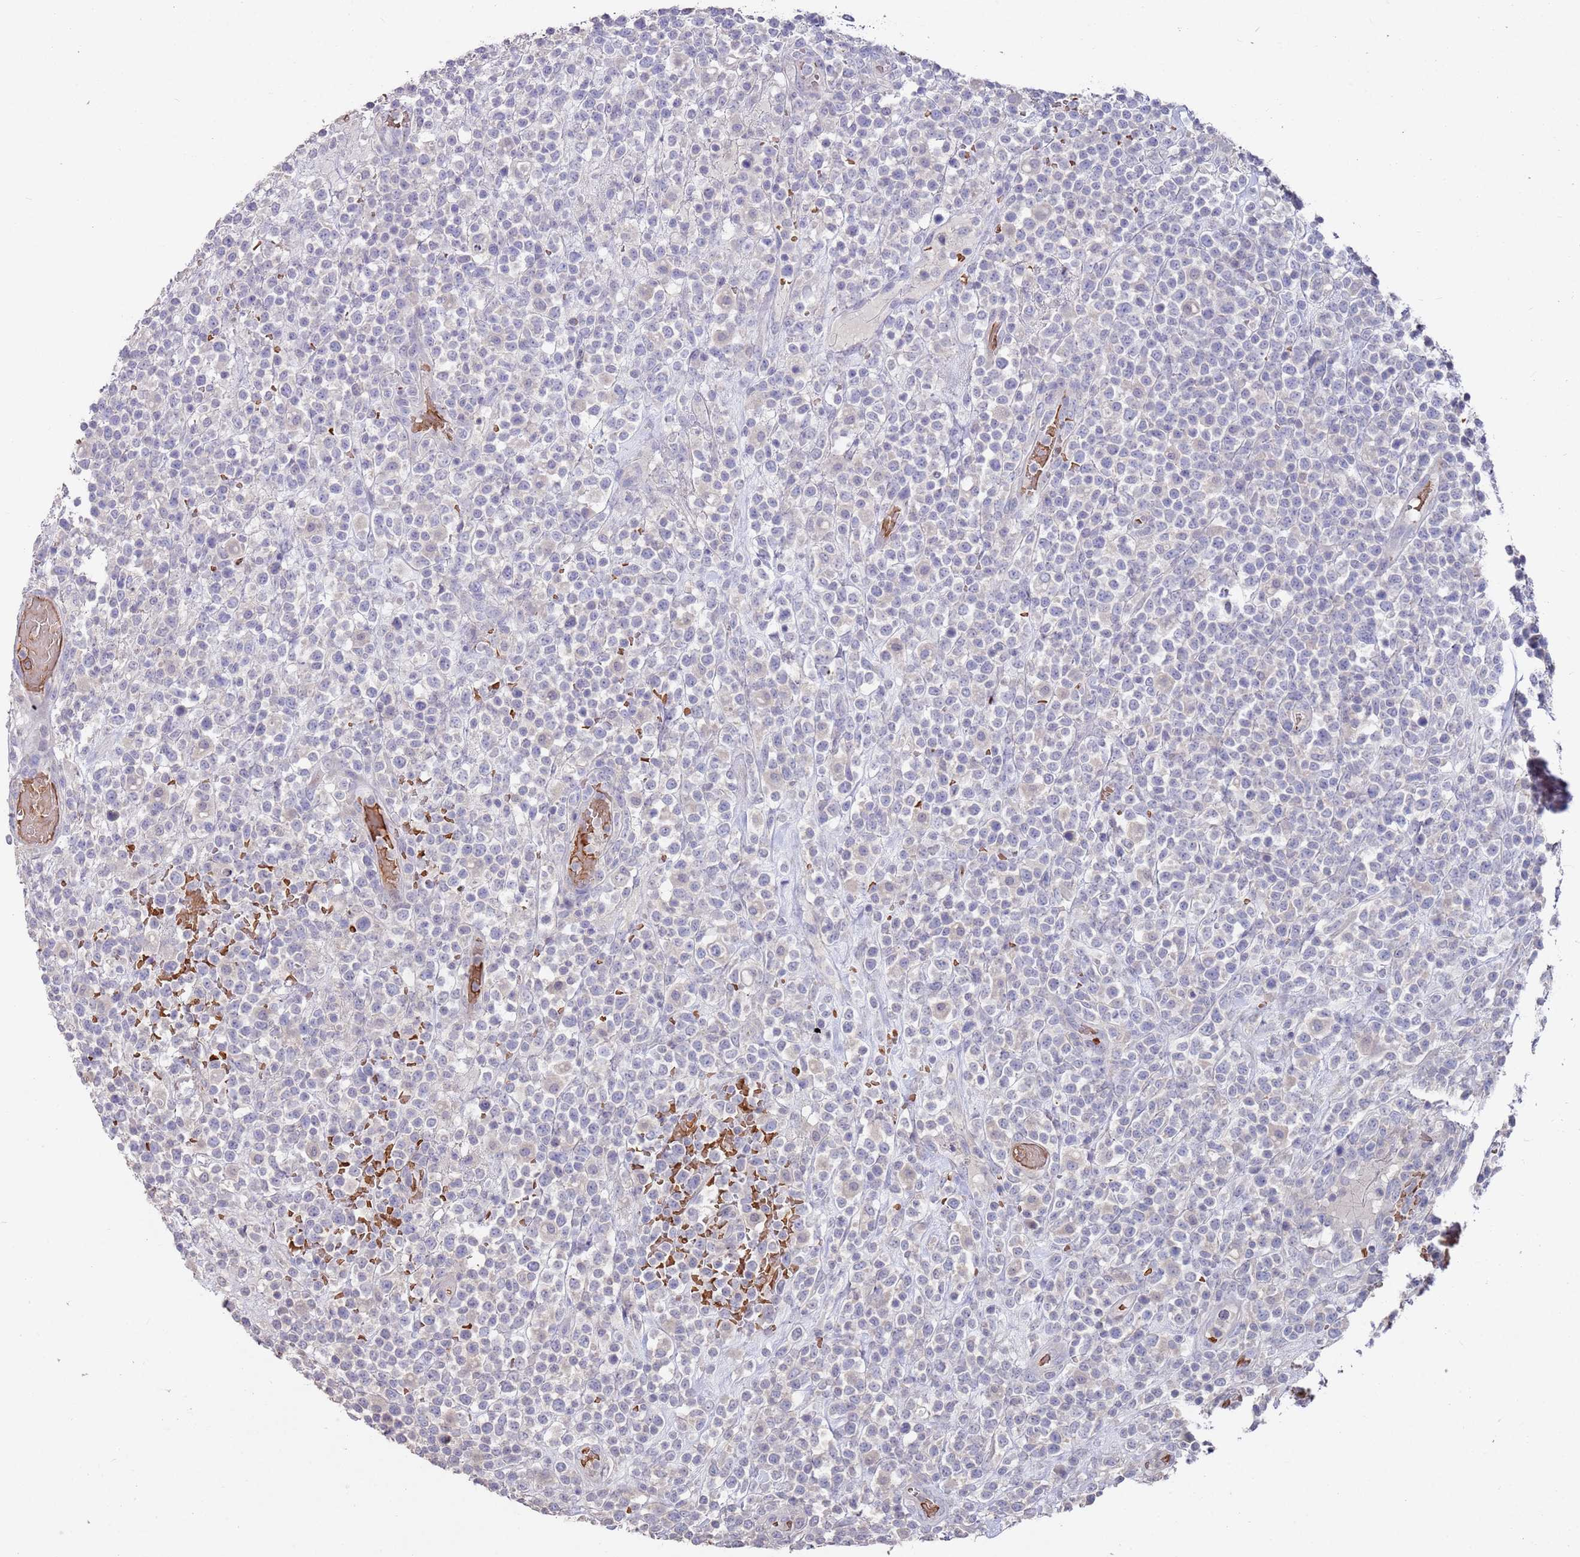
{"staining": {"intensity": "negative", "quantity": "none", "location": "none"}, "tissue": "lymphoma", "cell_type": "Tumor cells", "image_type": "cancer", "snomed": [{"axis": "morphology", "description": "Malignant lymphoma, non-Hodgkin's type, High grade"}, {"axis": "topography", "description": "Colon"}], "caption": "High power microscopy histopathology image of an immunohistochemistry (IHC) image of high-grade malignant lymphoma, non-Hodgkin's type, revealing no significant expression in tumor cells.", "gene": "LACC1", "patient": {"sex": "female", "age": 53}}